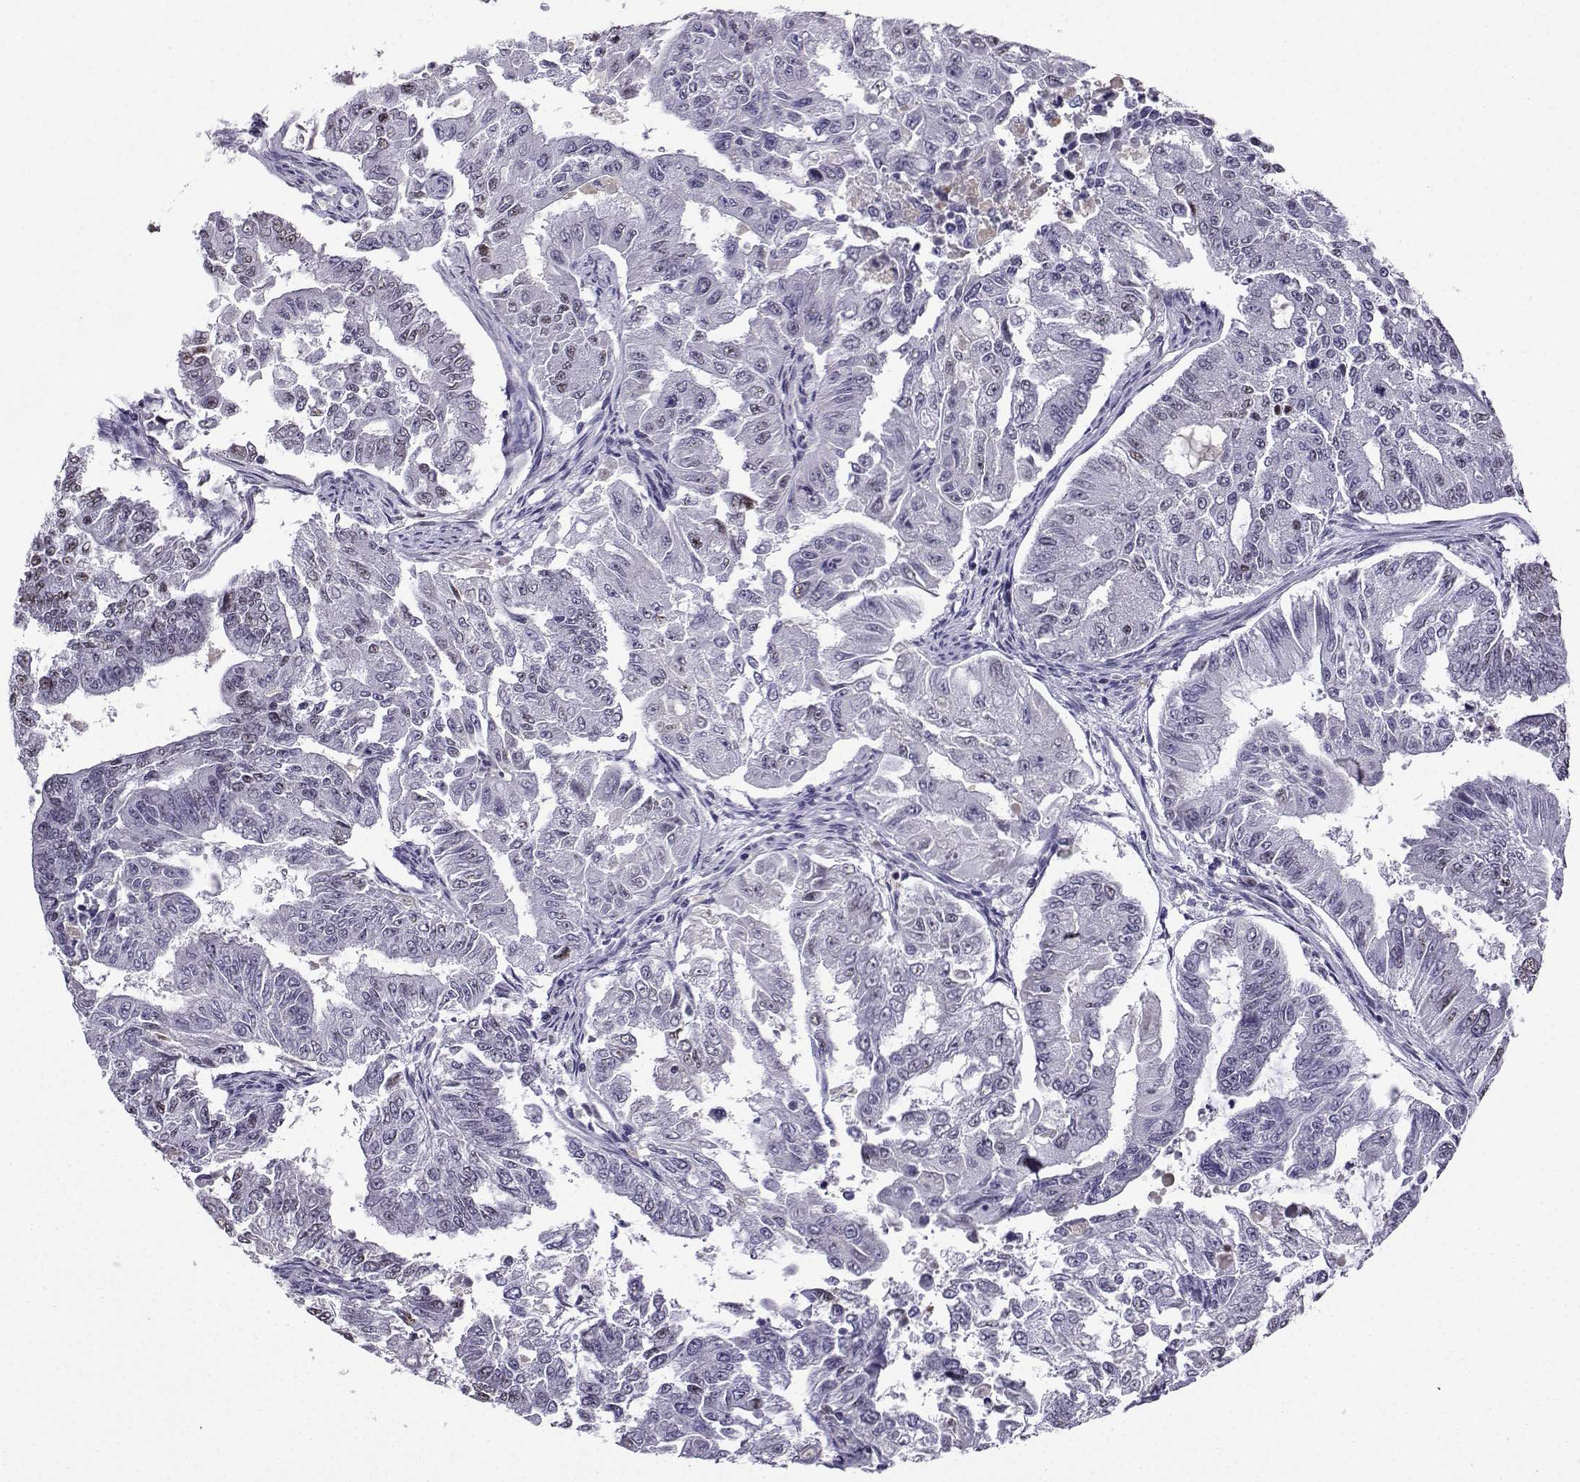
{"staining": {"intensity": "negative", "quantity": "none", "location": "none"}, "tissue": "endometrial cancer", "cell_type": "Tumor cells", "image_type": "cancer", "snomed": [{"axis": "morphology", "description": "Adenocarcinoma, NOS"}, {"axis": "topography", "description": "Uterus"}], "caption": "IHC image of human endometrial cancer stained for a protein (brown), which demonstrates no expression in tumor cells.", "gene": "LRFN2", "patient": {"sex": "female", "age": 59}}